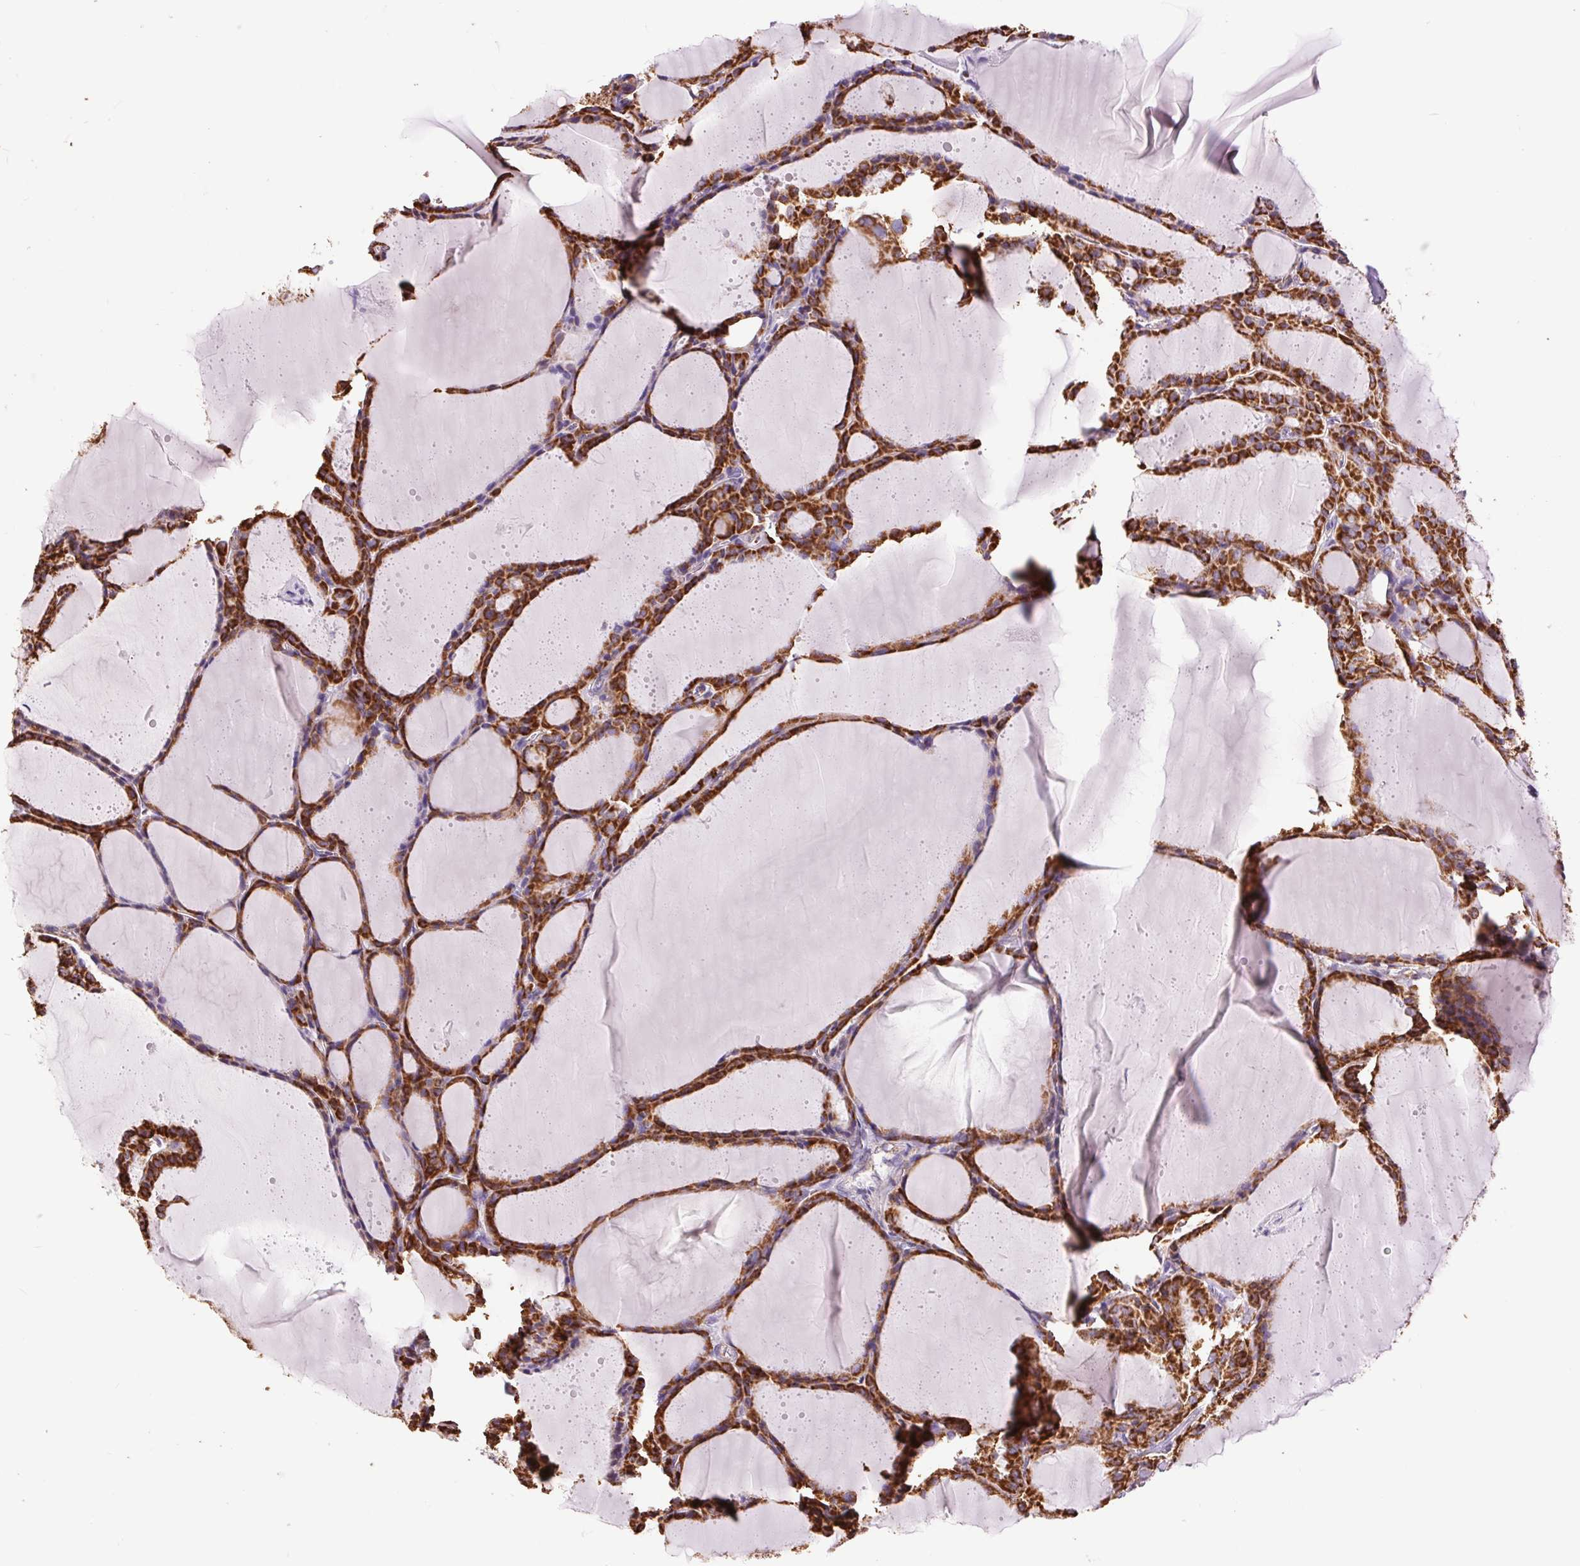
{"staining": {"intensity": "strong", "quantity": ">75%", "location": "cytoplasmic/membranous"}, "tissue": "thyroid cancer", "cell_type": "Tumor cells", "image_type": "cancer", "snomed": [{"axis": "morphology", "description": "Papillary adenocarcinoma, NOS"}, {"axis": "topography", "description": "Thyroid gland"}], "caption": "High-magnification brightfield microscopy of papillary adenocarcinoma (thyroid) stained with DAB (brown) and counterstained with hematoxylin (blue). tumor cells exhibit strong cytoplasmic/membranous staining is identified in about>75% of cells.", "gene": "ATP5PB", "patient": {"sex": "male", "age": 87}}